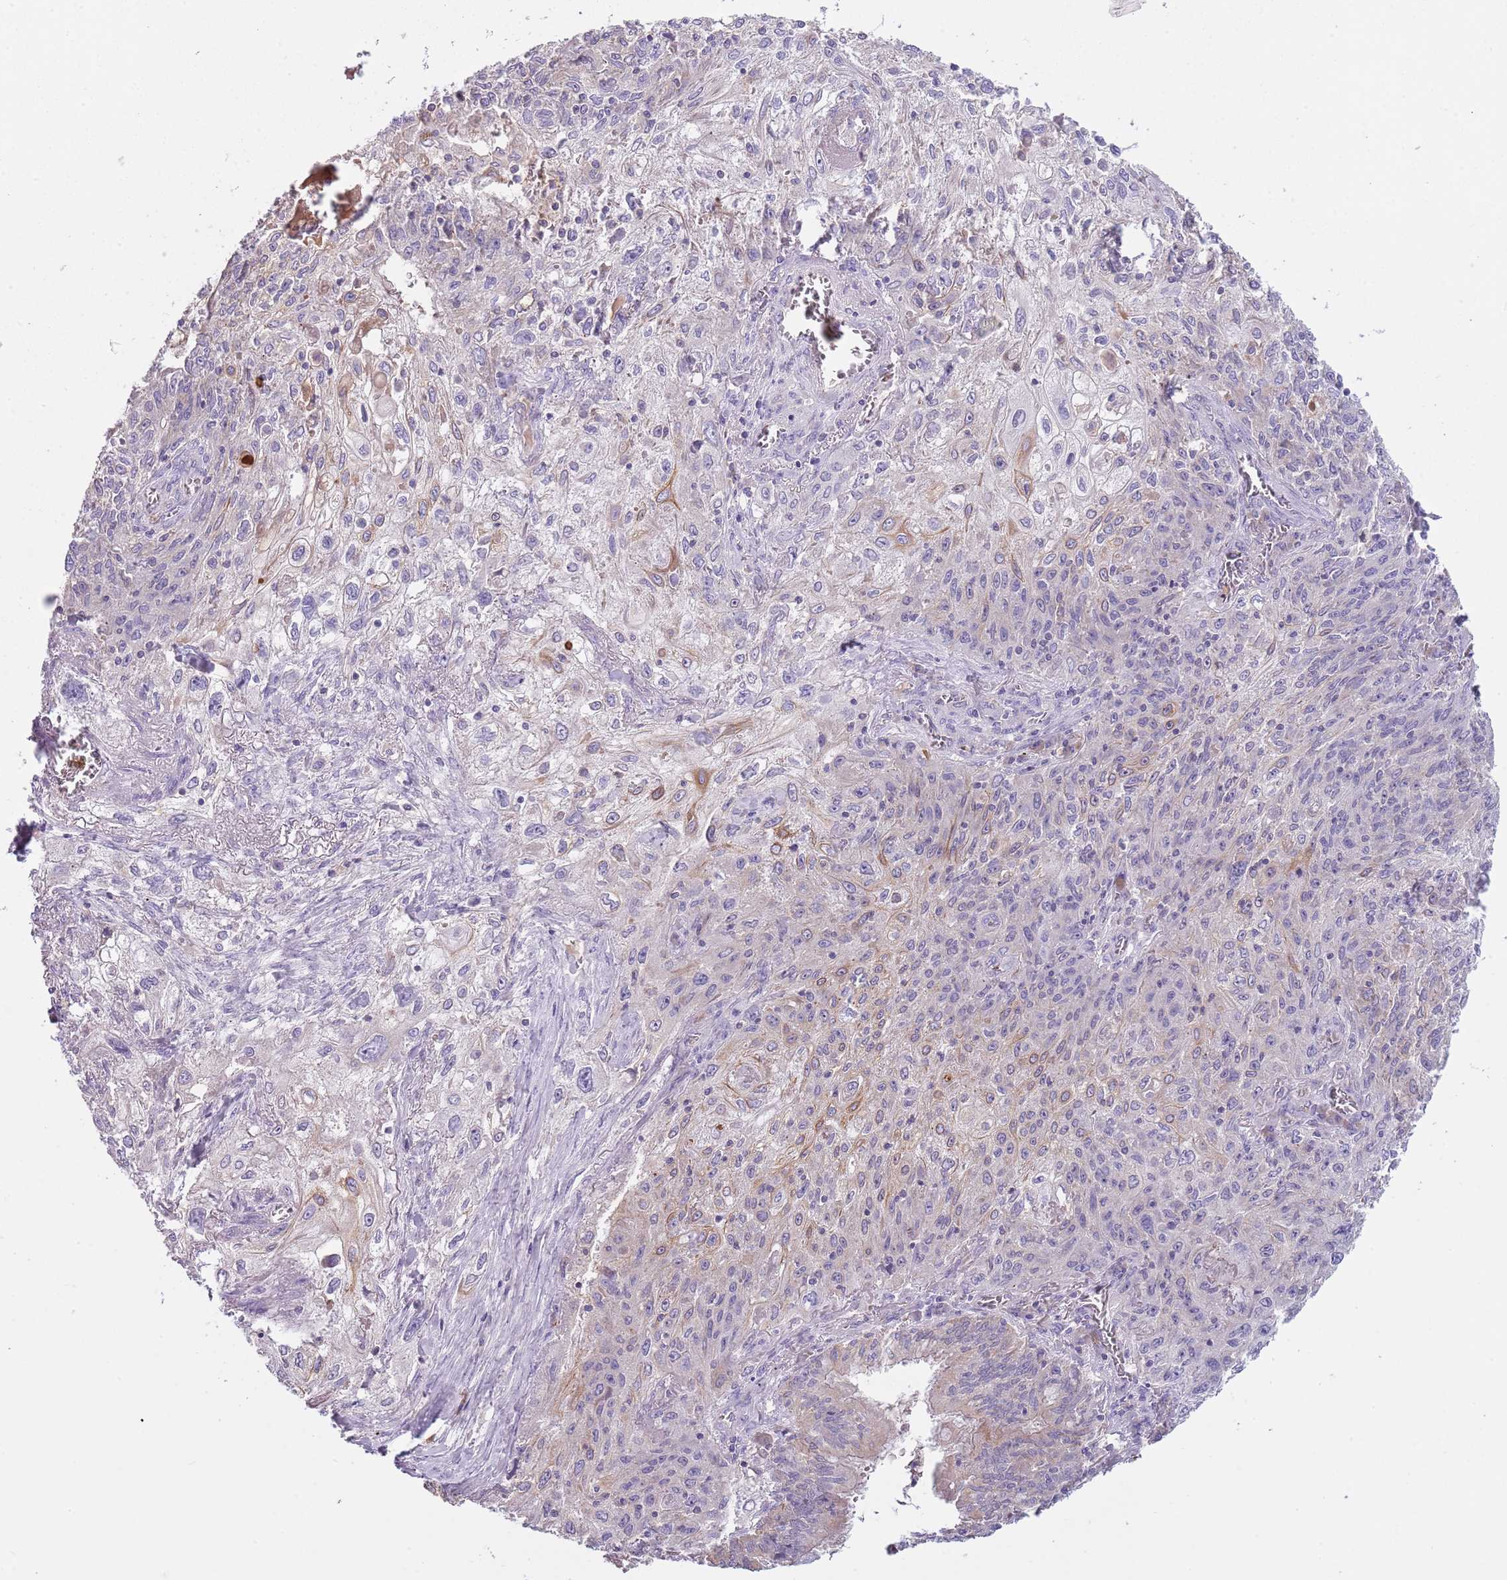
{"staining": {"intensity": "weak", "quantity": "<25%", "location": "cytoplasmic/membranous"}, "tissue": "lung cancer", "cell_type": "Tumor cells", "image_type": "cancer", "snomed": [{"axis": "morphology", "description": "Squamous cell carcinoma, NOS"}, {"axis": "topography", "description": "Lung"}], "caption": "IHC histopathology image of human lung squamous cell carcinoma stained for a protein (brown), which displays no staining in tumor cells.", "gene": "HES3", "patient": {"sex": "female", "age": 69}}